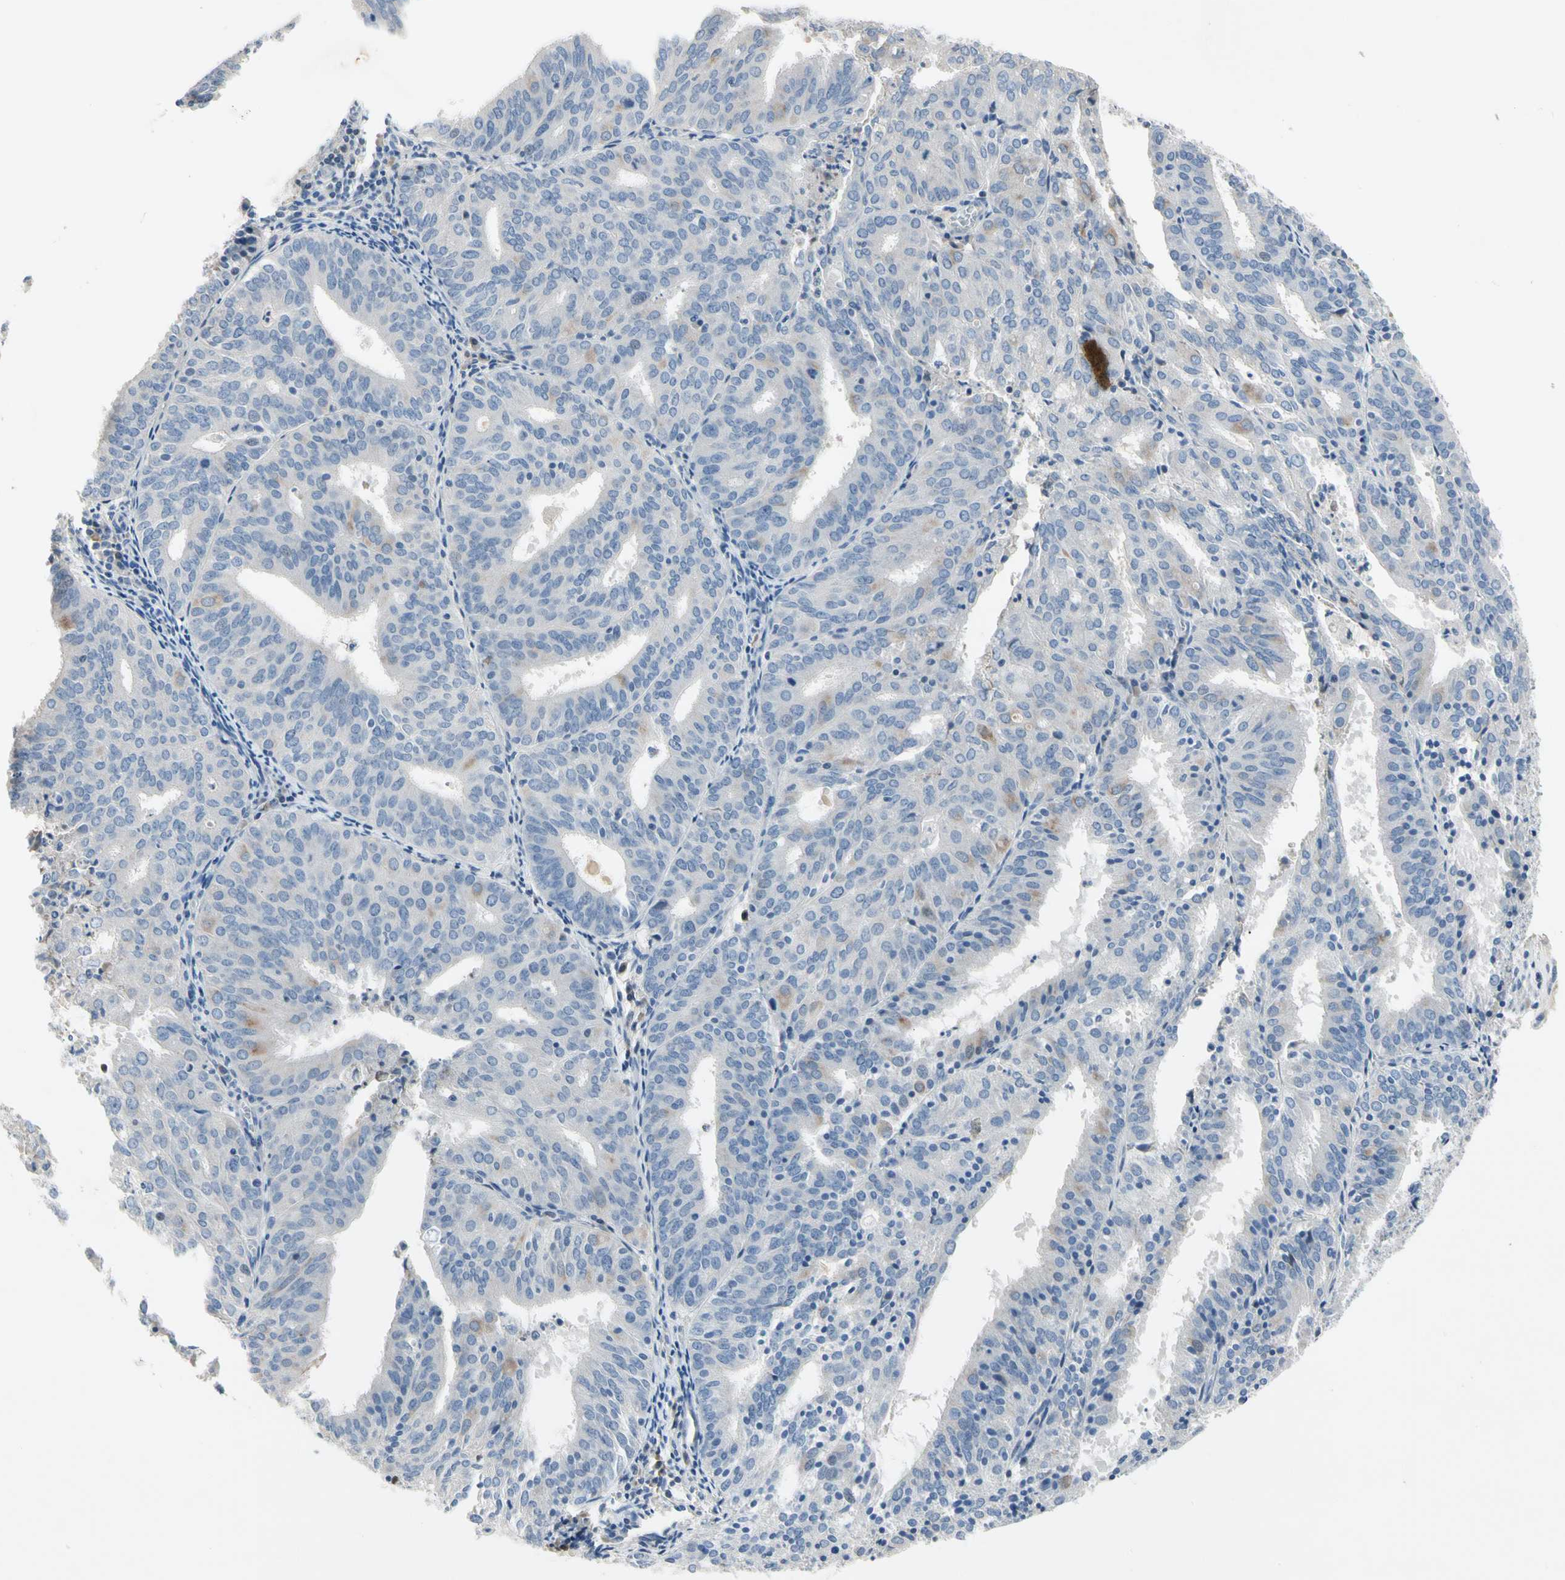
{"staining": {"intensity": "weak", "quantity": "25%-75%", "location": "cytoplasmic/membranous"}, "tissue": "endometrial cancer", "cell_type": "Tumor cells", "image_type": "cancer", "snomed": [{"axis": "morphology", "description": "Adenocarcinoma, NOS"}, {"axis": "topography", "description": "Uterus"}], "caption": "Endometrial cancer (adenocarcinoma) stained for a protein reveals weak cytoplasmic/membranous positivity in tumor cells. The staining was performed using DAB to visualize the protein expression in brown, while the nuclei were stained in blue with hematoxylin (Magnification: 20x).", "gene": "ECRG4", "patient": {"sex": "female", "age": 60}}